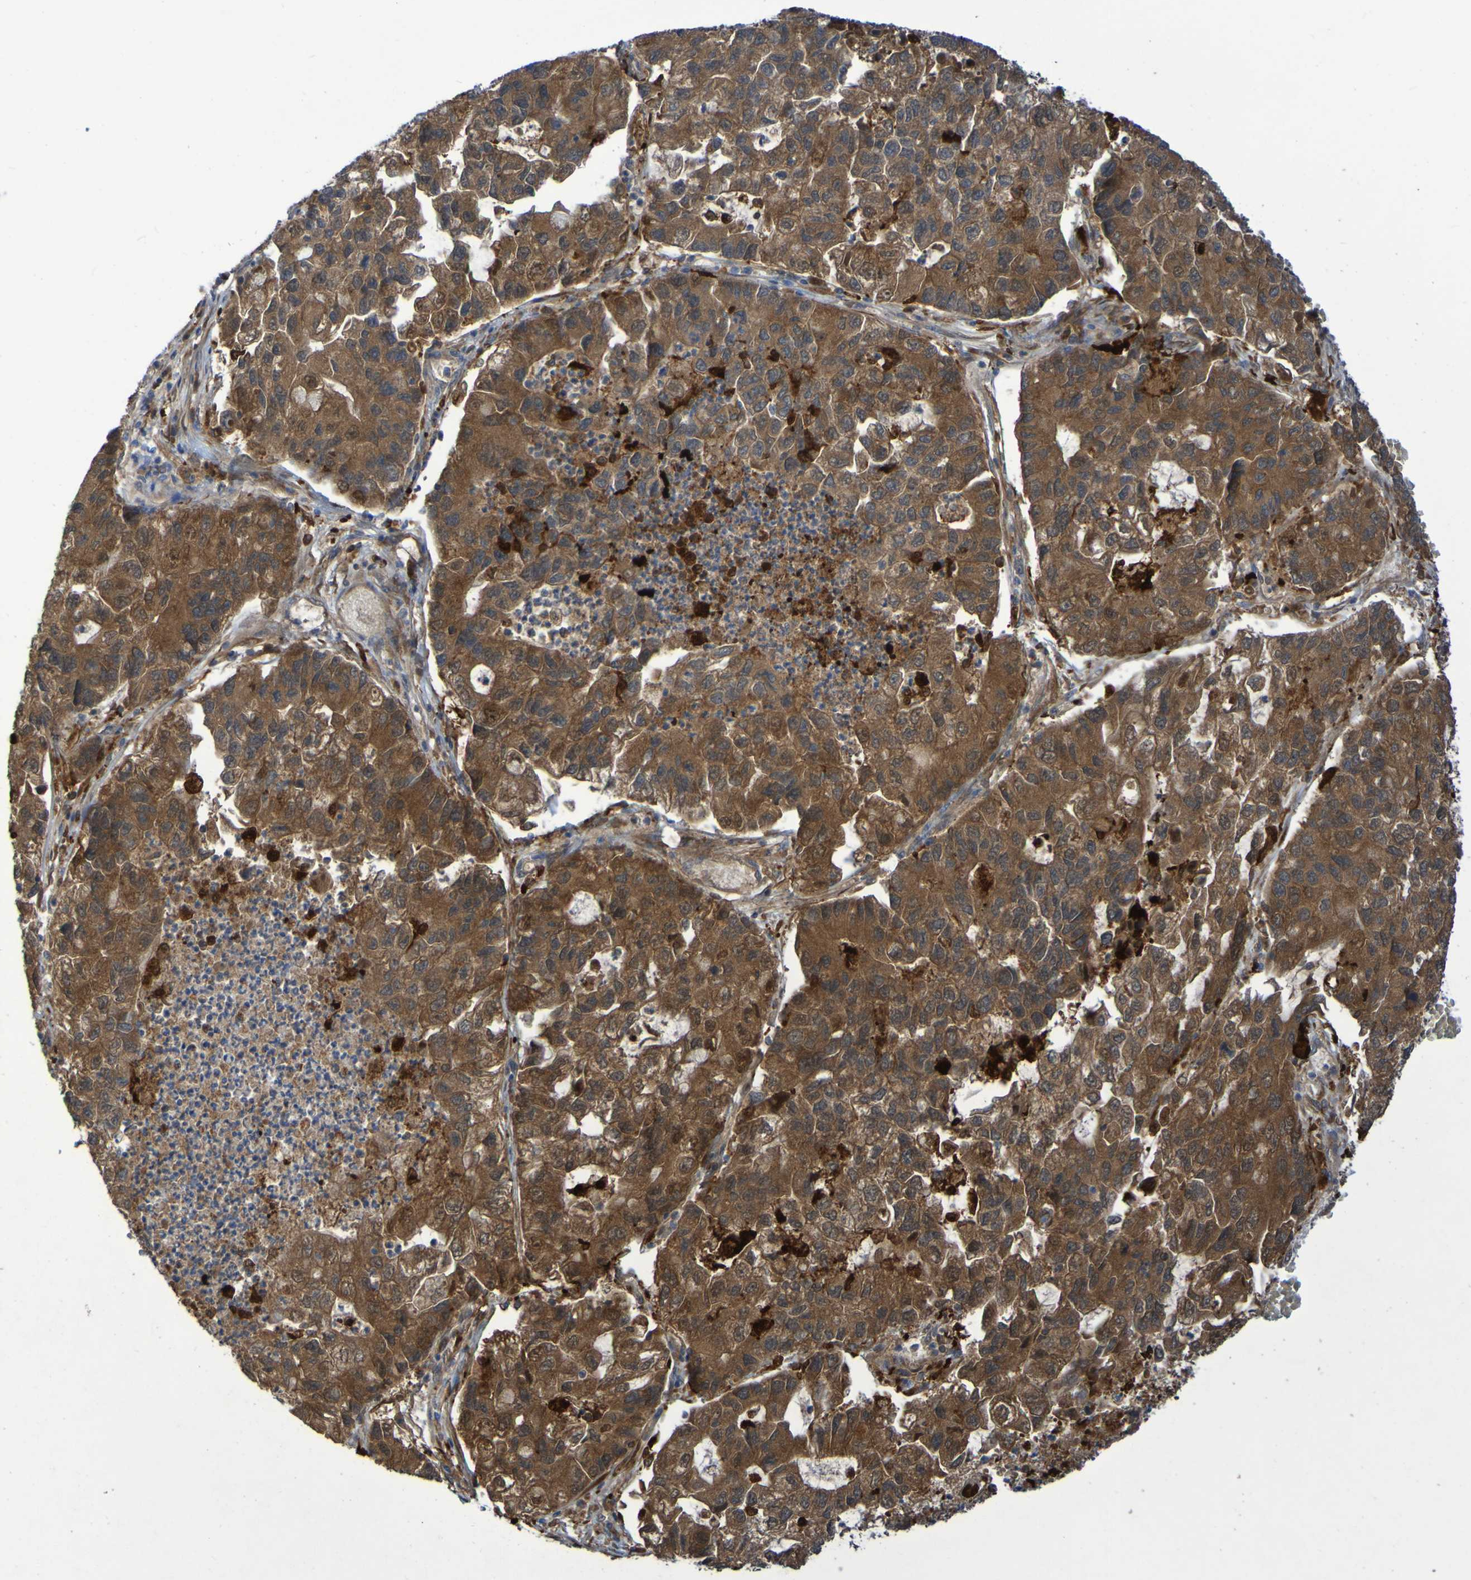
{"staining": {"intensity": "moderate", "quantity": ">75%", "location": "cytoplasmic/membranous"}, "tissue": "lung cancer", "cell_type": "Tumor cells", "image_type": "cancer", "snomed": [{"axis": "morphology", "description": "Adenocarcinoma, NOS"}, {"axis": "topography", "description": "Lung"}], "caption": "Lung cancer (adenocarcinoma) stained with immunohistochemistry displays moderate cytoplasmic/membranous positivity in about >75% of tumor cells.", "gene": "MPPE1", "patient": {"sex": "female", "age": 51}}